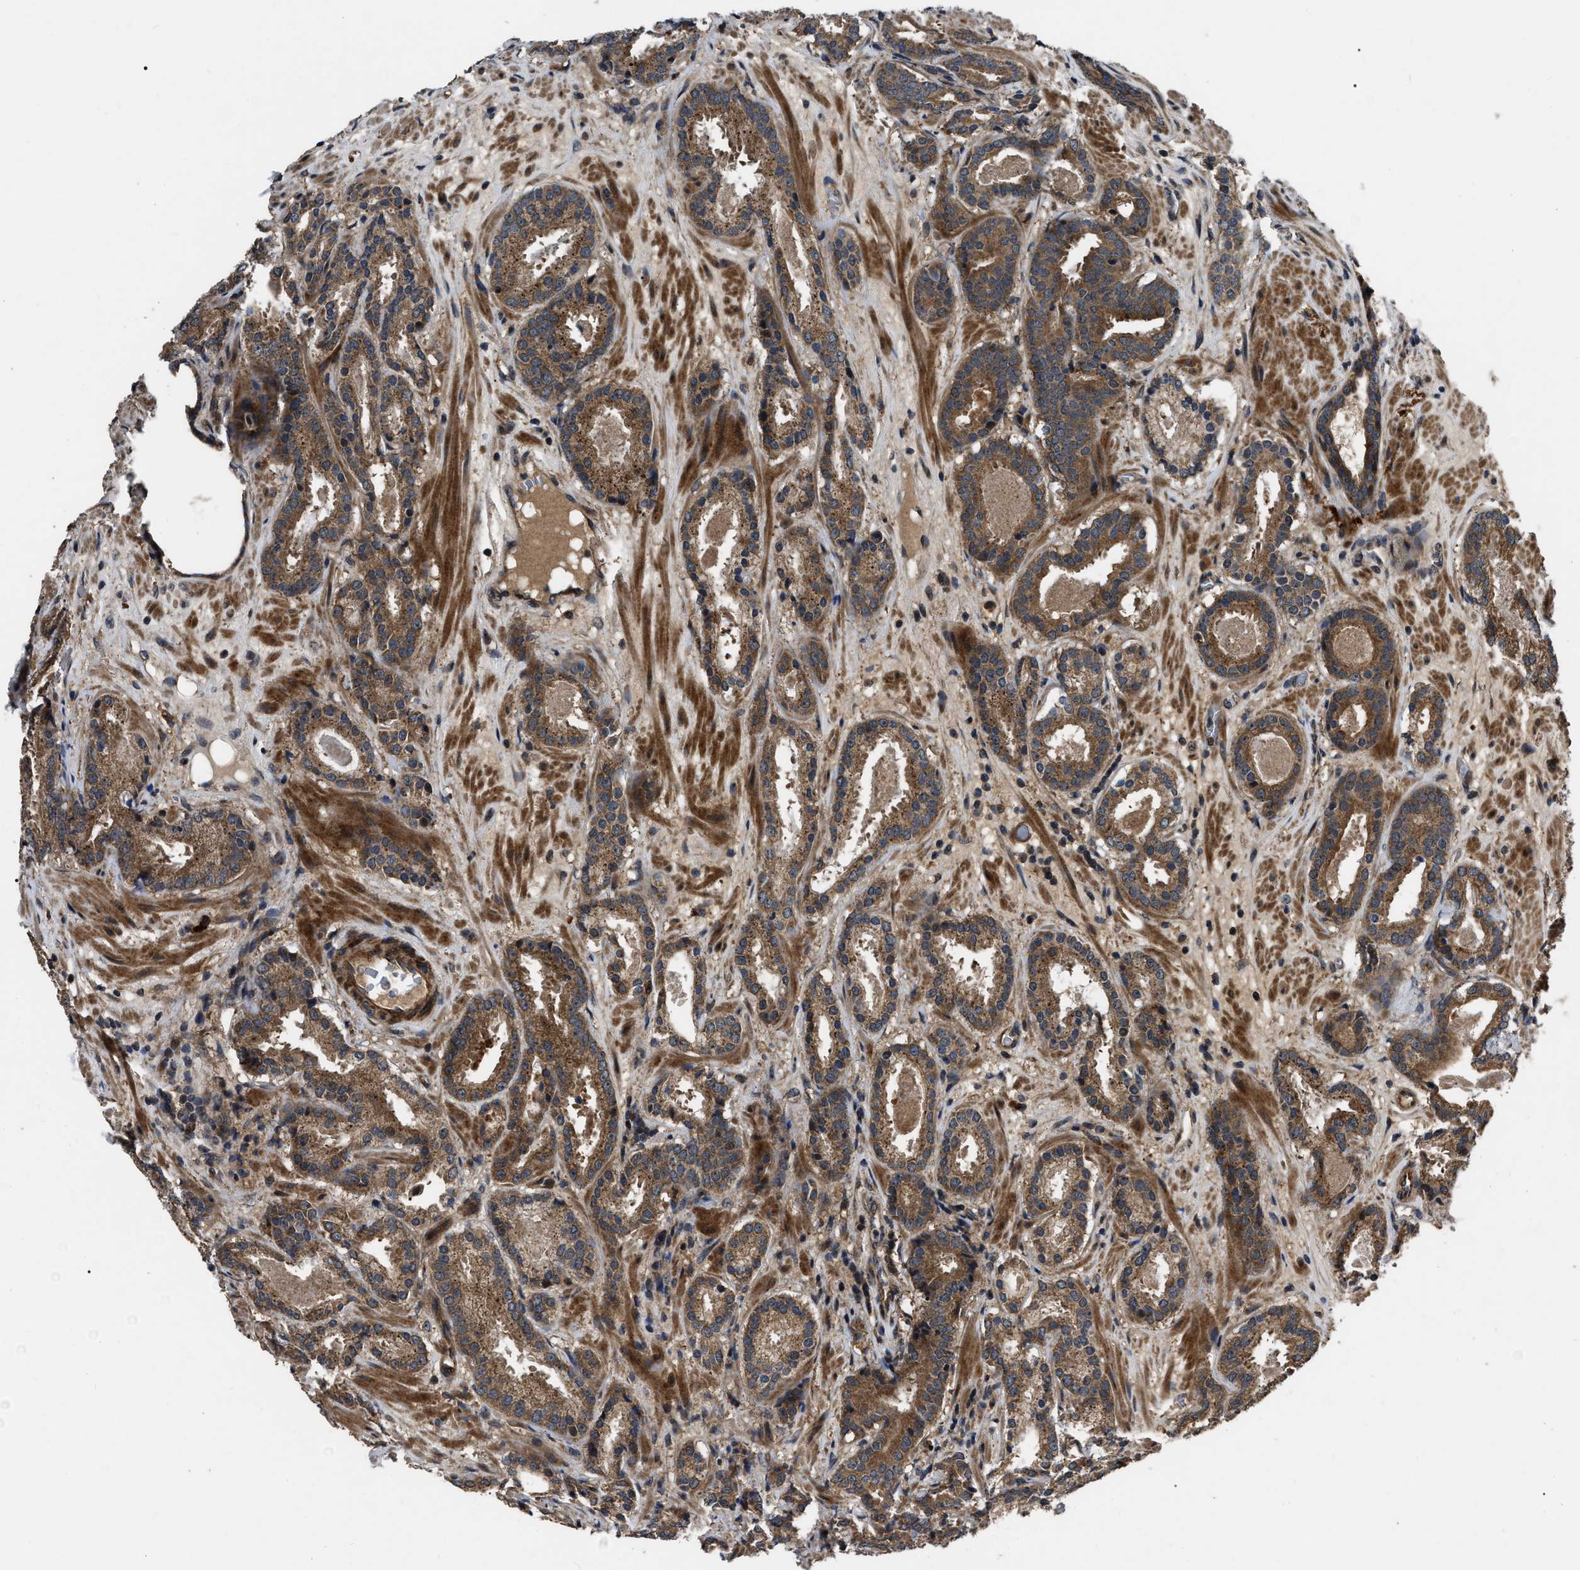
{"staining": {"intensity": "moderate", "quantity": ">75%", "location": "cytoplasmic/membranous"}, "tissue": "prostate cancer", "cell_type": "Tumor cells", "image_type": "cancer", "snomed": [{"axis": "morphology", "description": "Adenocarcinoma, Low grade"}, {"axis": "topography", "description": "Prostate"}], "caption": "Immunohistochemistry of human prostate cancer (adenocarcinoma (low-grade)) displays medium levels of moderate cytoplasmic/membranous staining in about >75% of tumor cells.", "gene": "PPWD1", "patient": {"sex": "male", "age": 69}}